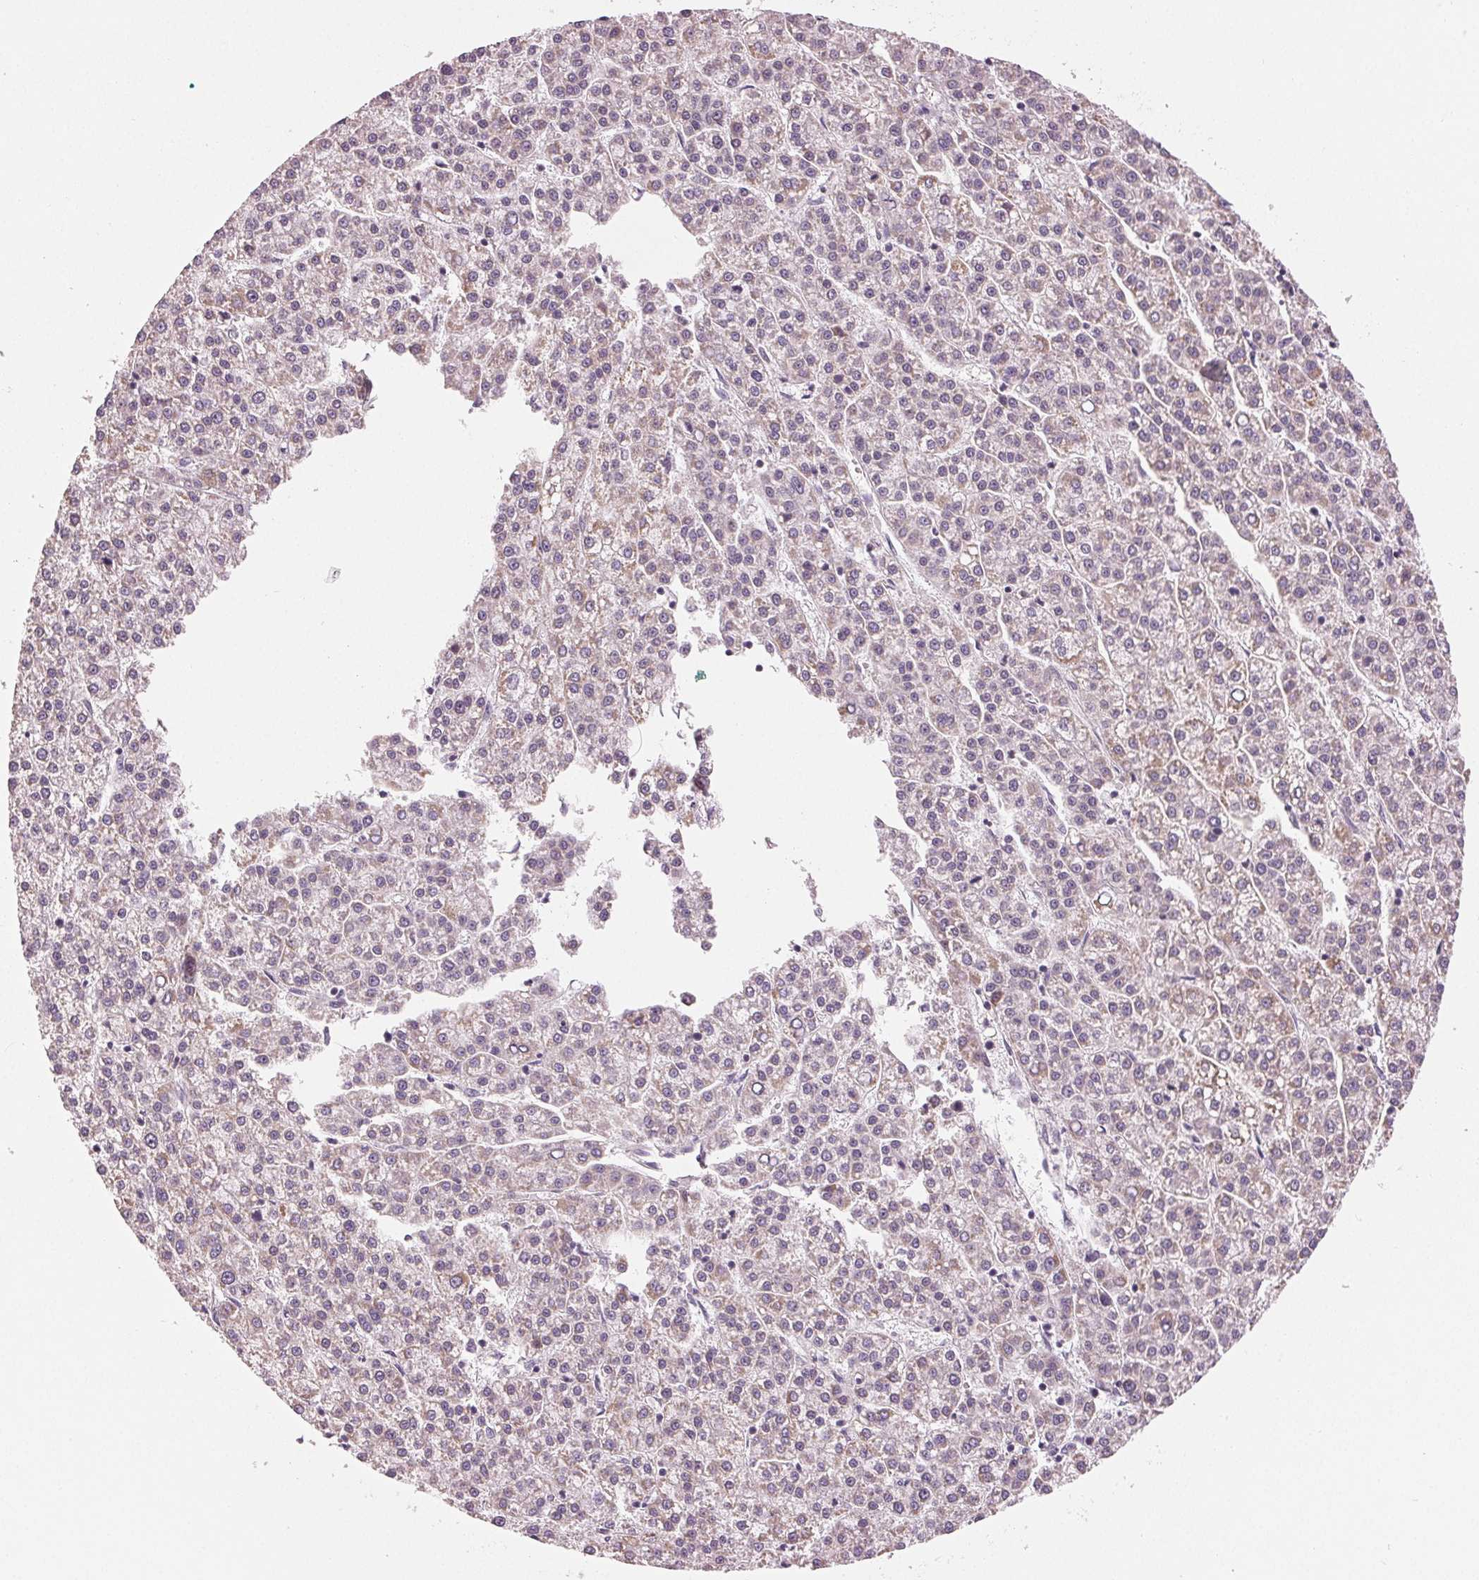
{"staining": {"intensity": "weak", "quantity": "<25%", "location": "cytoplasmic/membranous"}, "tissue": "liver cancer", "cell_type": "Tumor cells", "image_type": "cancer", "snomed": [{"axis": "morphology", "description": "Carcinoma, Hepatocellular, NOS"}, {"axis": "topography", "description": "Liver"}], "caption": "Immunohistochemical staining of liver hepatocellular carcinoma displays no significant positivity in tumor cells. (DAB (3,3'-diaminobenzidine) IHC with hematoxylin counter stain).", "gene": "ZNF605", "patient": {"sex": "female", "age": 58}}